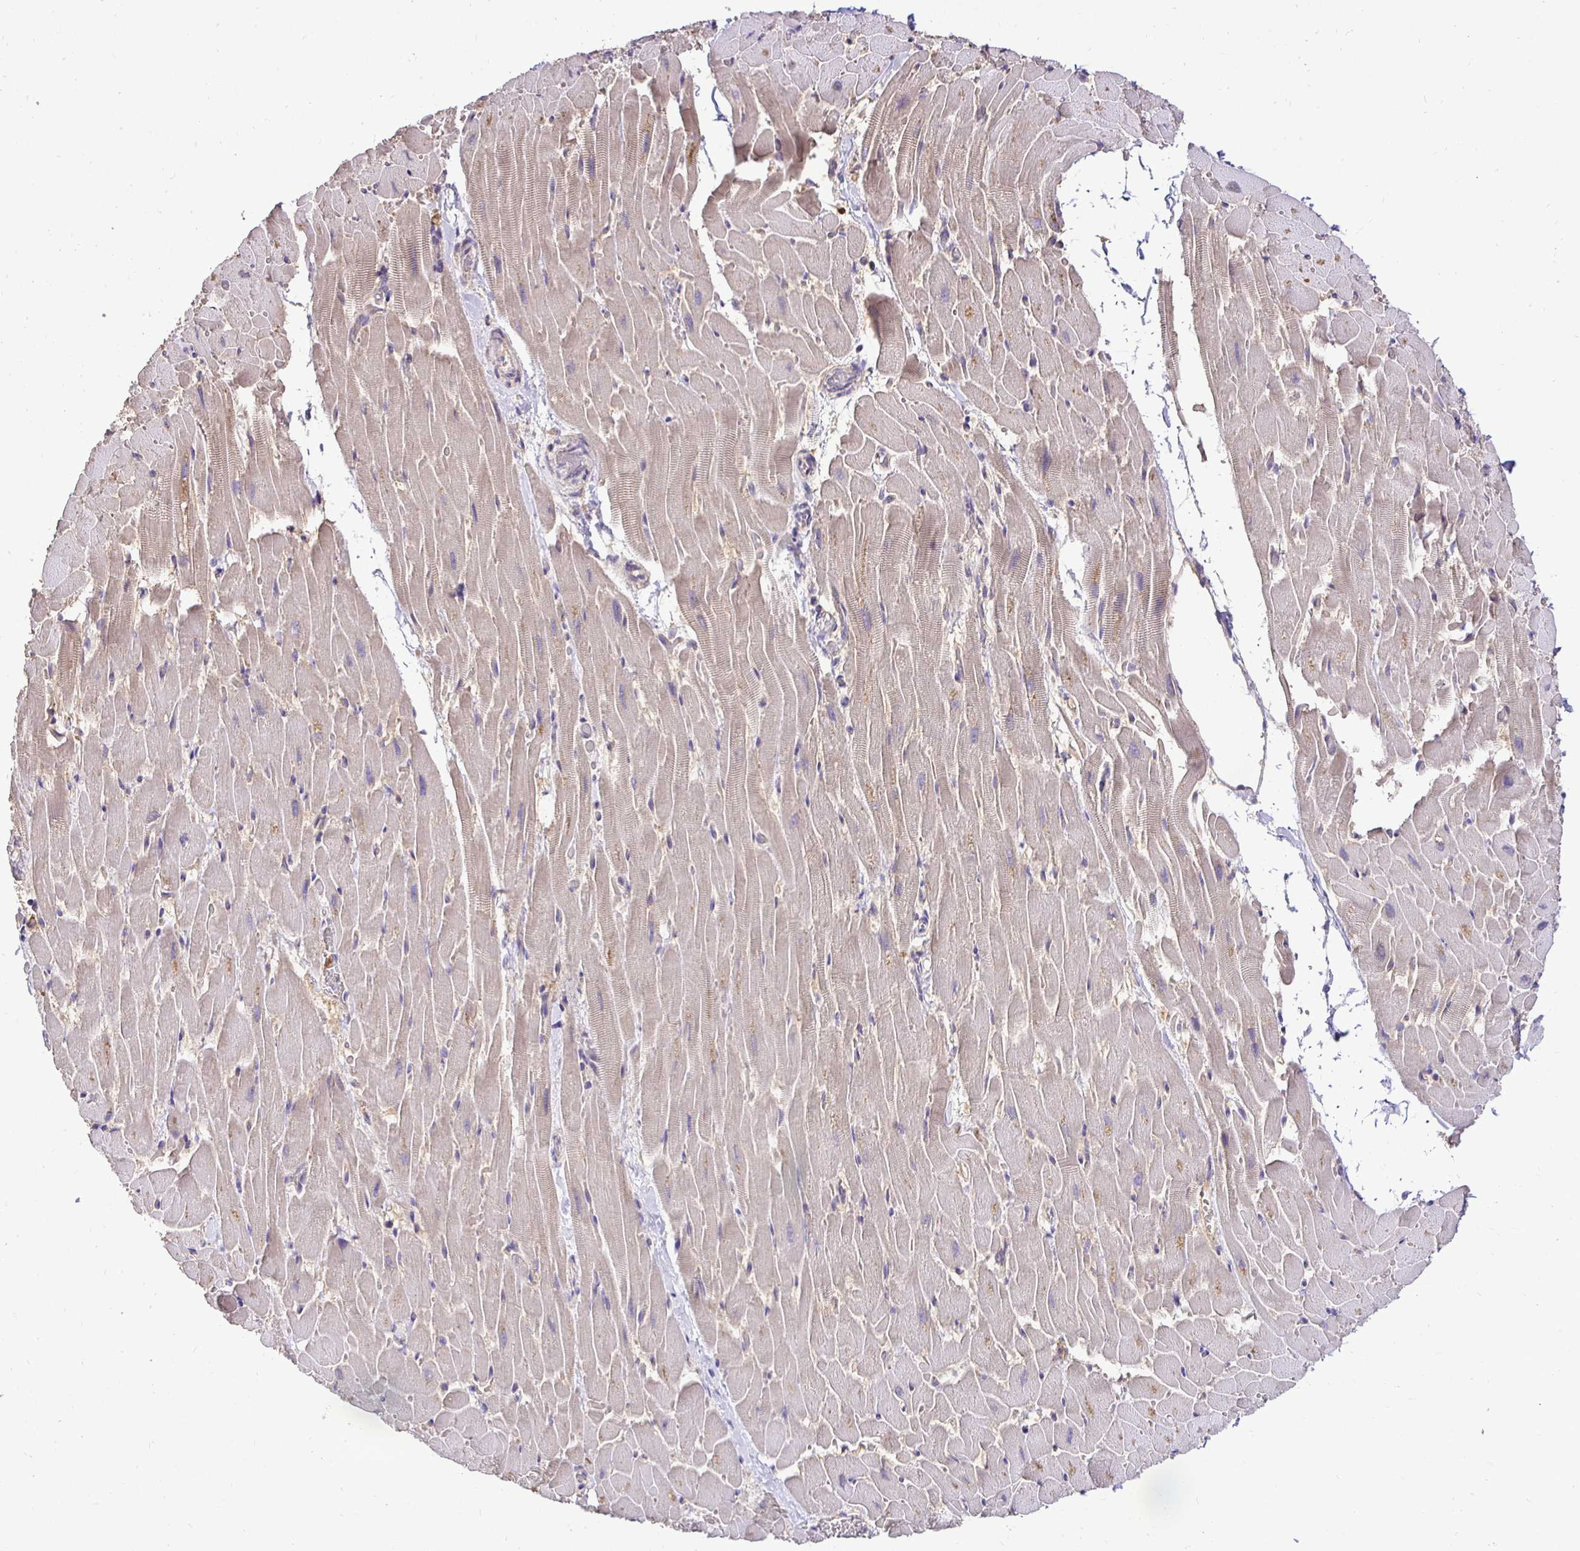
{"staining": {"intensity": "weak", "quantity": "25%-75%", "location": "cytoplasmic/membranous"}, "tissue": "heart muscle", "cell_type": "Cardiomyocytes", "image_type": "normal", "snomed": [{"axis": "morphology", "description": "Normal tissue, NOS"}, {"axis": "topography", "description": "Heart"}], "caption": "The histopathology image displays immunohistochemical staining of unremarkable heart muscle. There is weak cytoplasmic/membranous positivity is identified in about 25%-75% of cardiomyocytes. The staining is performed using DAB brown chromogen to label protein expression. The nuclei are counter-stained blue using hematoxylin.", "gene": "SLC9A1", "patient": {"sex": "male", "age": 37}}